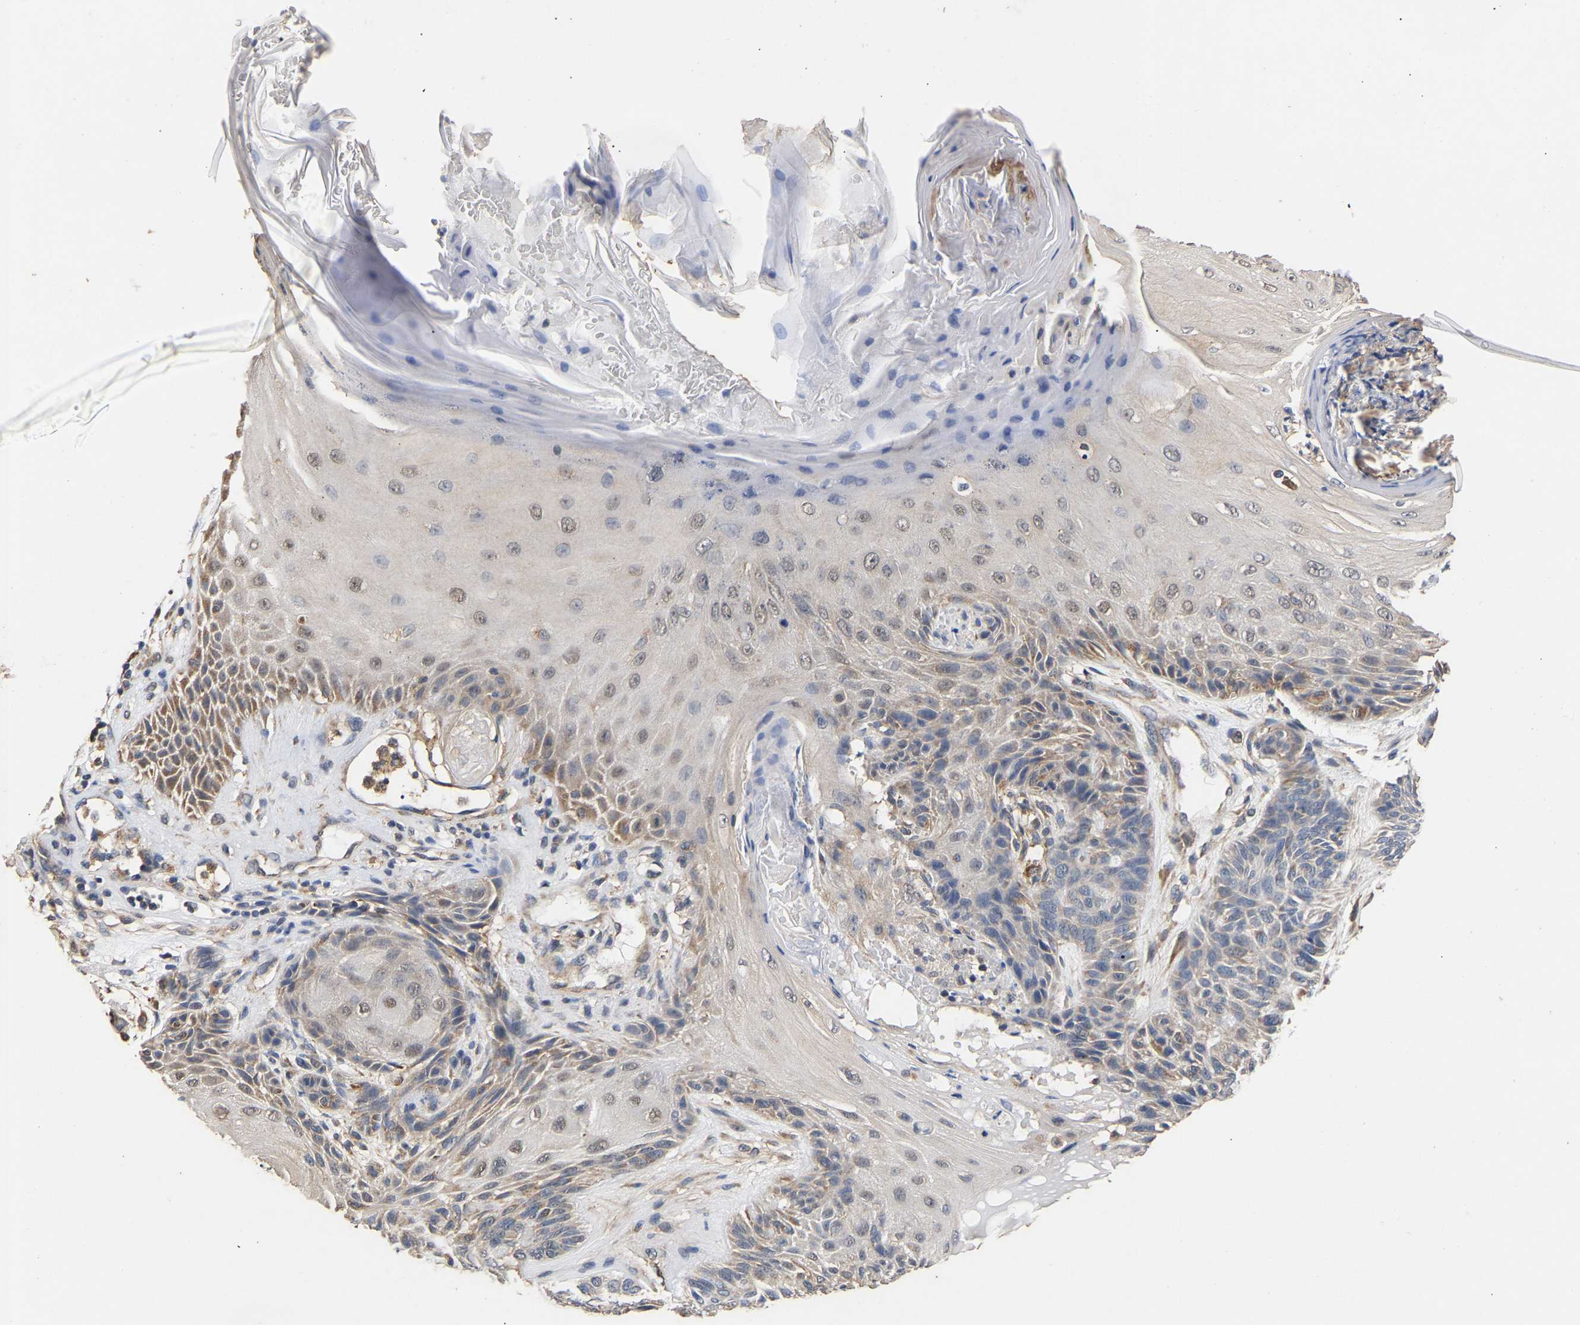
{"staining": {"intensity": "moderate", "quantity": "25%-75%", "location": "cytoplasmic/membranous"}, "tissue": "skin cancer", "cell_type": "Tumor cells", "image_type": "cancer", "snomed": [{"axis": "morphology", "description": "Basal cell carcinoma"}, {"axis": "topography", "description": "Skin"}], "caption": "Protein expression analysis of basal cell carcinoma (skin) shows moderate cytoplasmic/membranous positivity in approximately 25%-75% of tumor cells.", "gene": "ZNF26", "patient": {"sex": "male", "age": 55}}